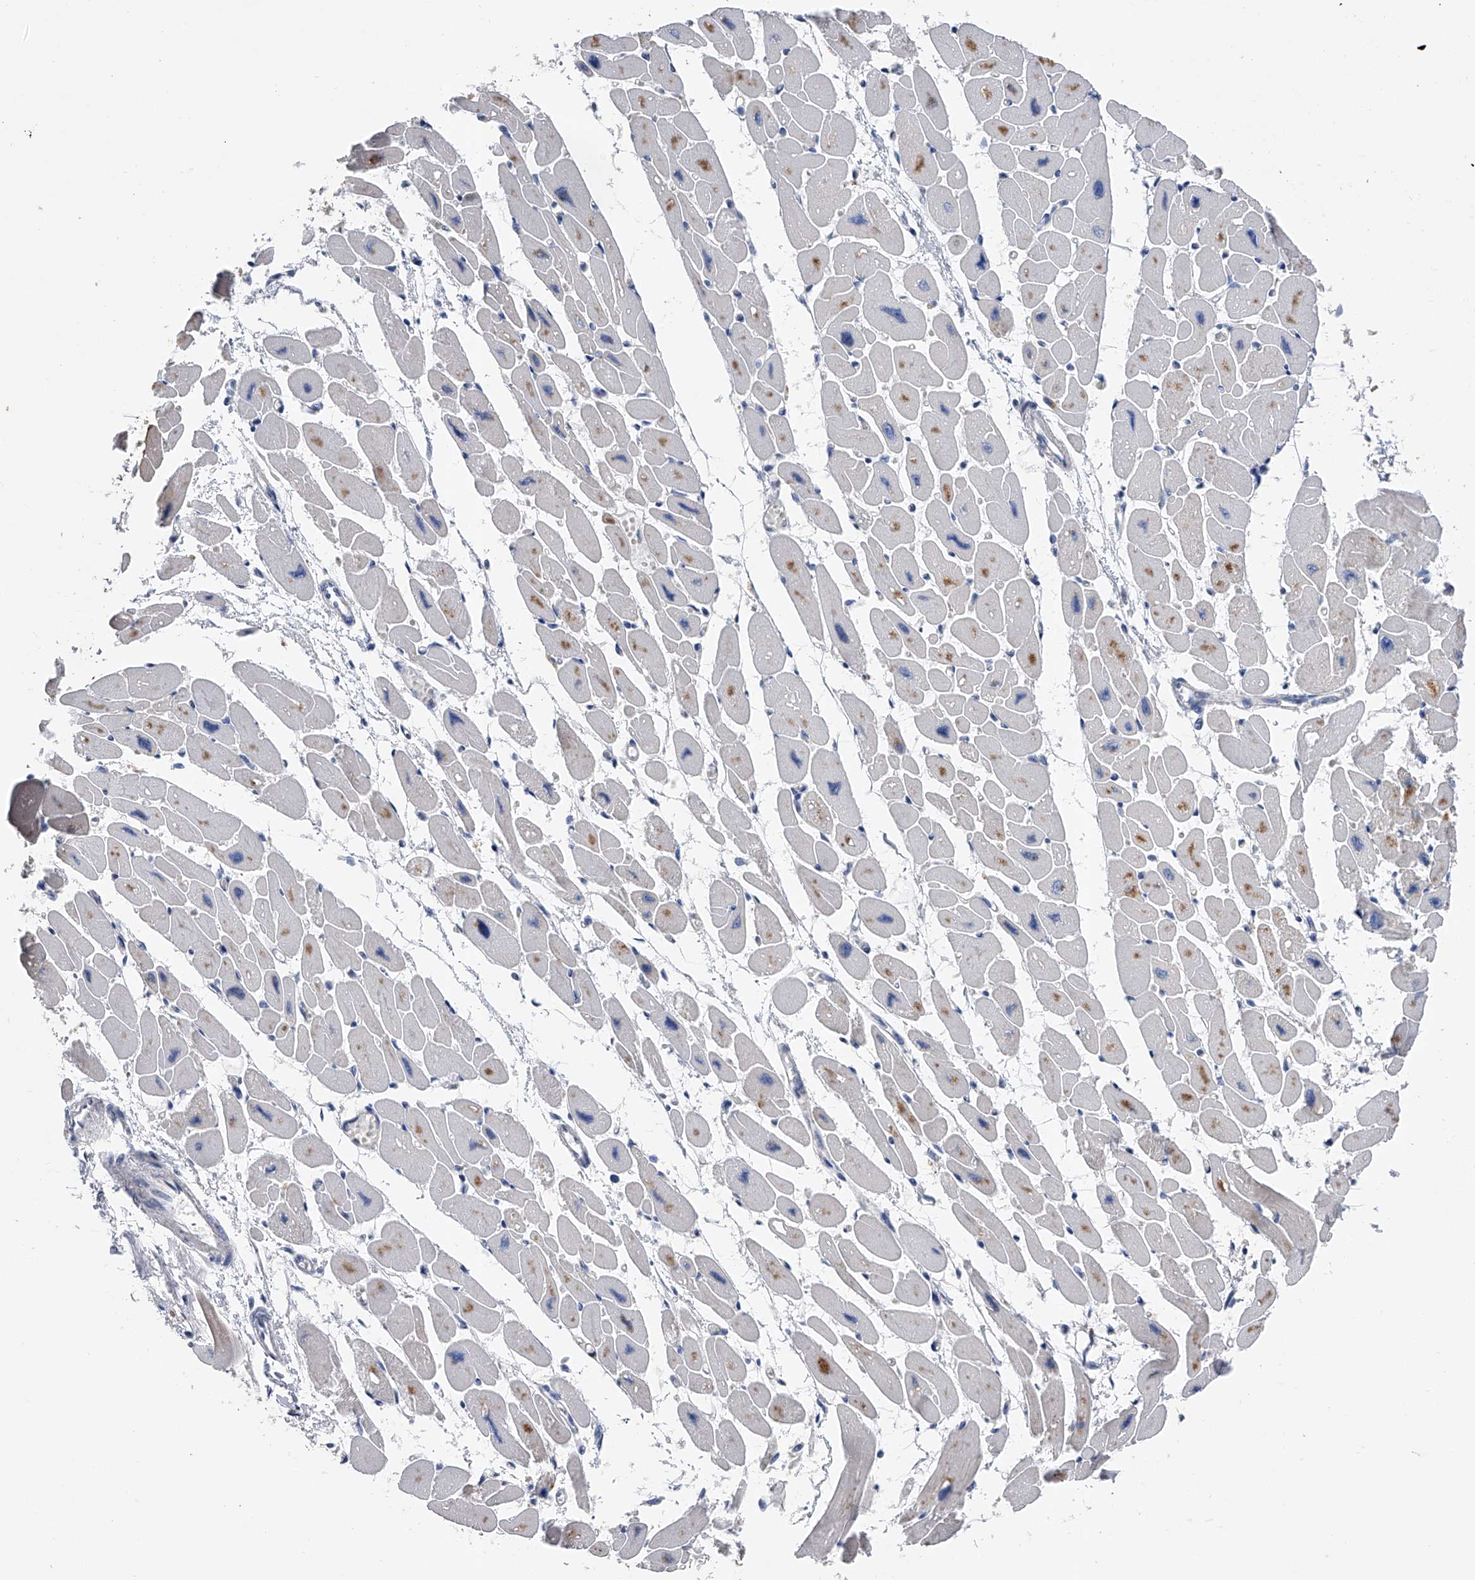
{"staining": {"intensity": "weak", "quantity": "25%-75%", "location": "cytoplasmic/membranous"}, "tissue": "heart muscle", "cell_type": "Cardiomyocytes", "image_type": "normal", "snomed": [{"axis": "morphology", "description": "Normal tissue, NOS"}, {"axis": "topography", "description": "Heart"}], "caption": "The photomicrograph demonstrates staining of normal heart muscle, revealing weak cytoplasmic/membranous protein positivity (brown color) within cardiomyocytes.", "gene": "RWDD2A", "patient": {"sex": "female", "age": 54}}